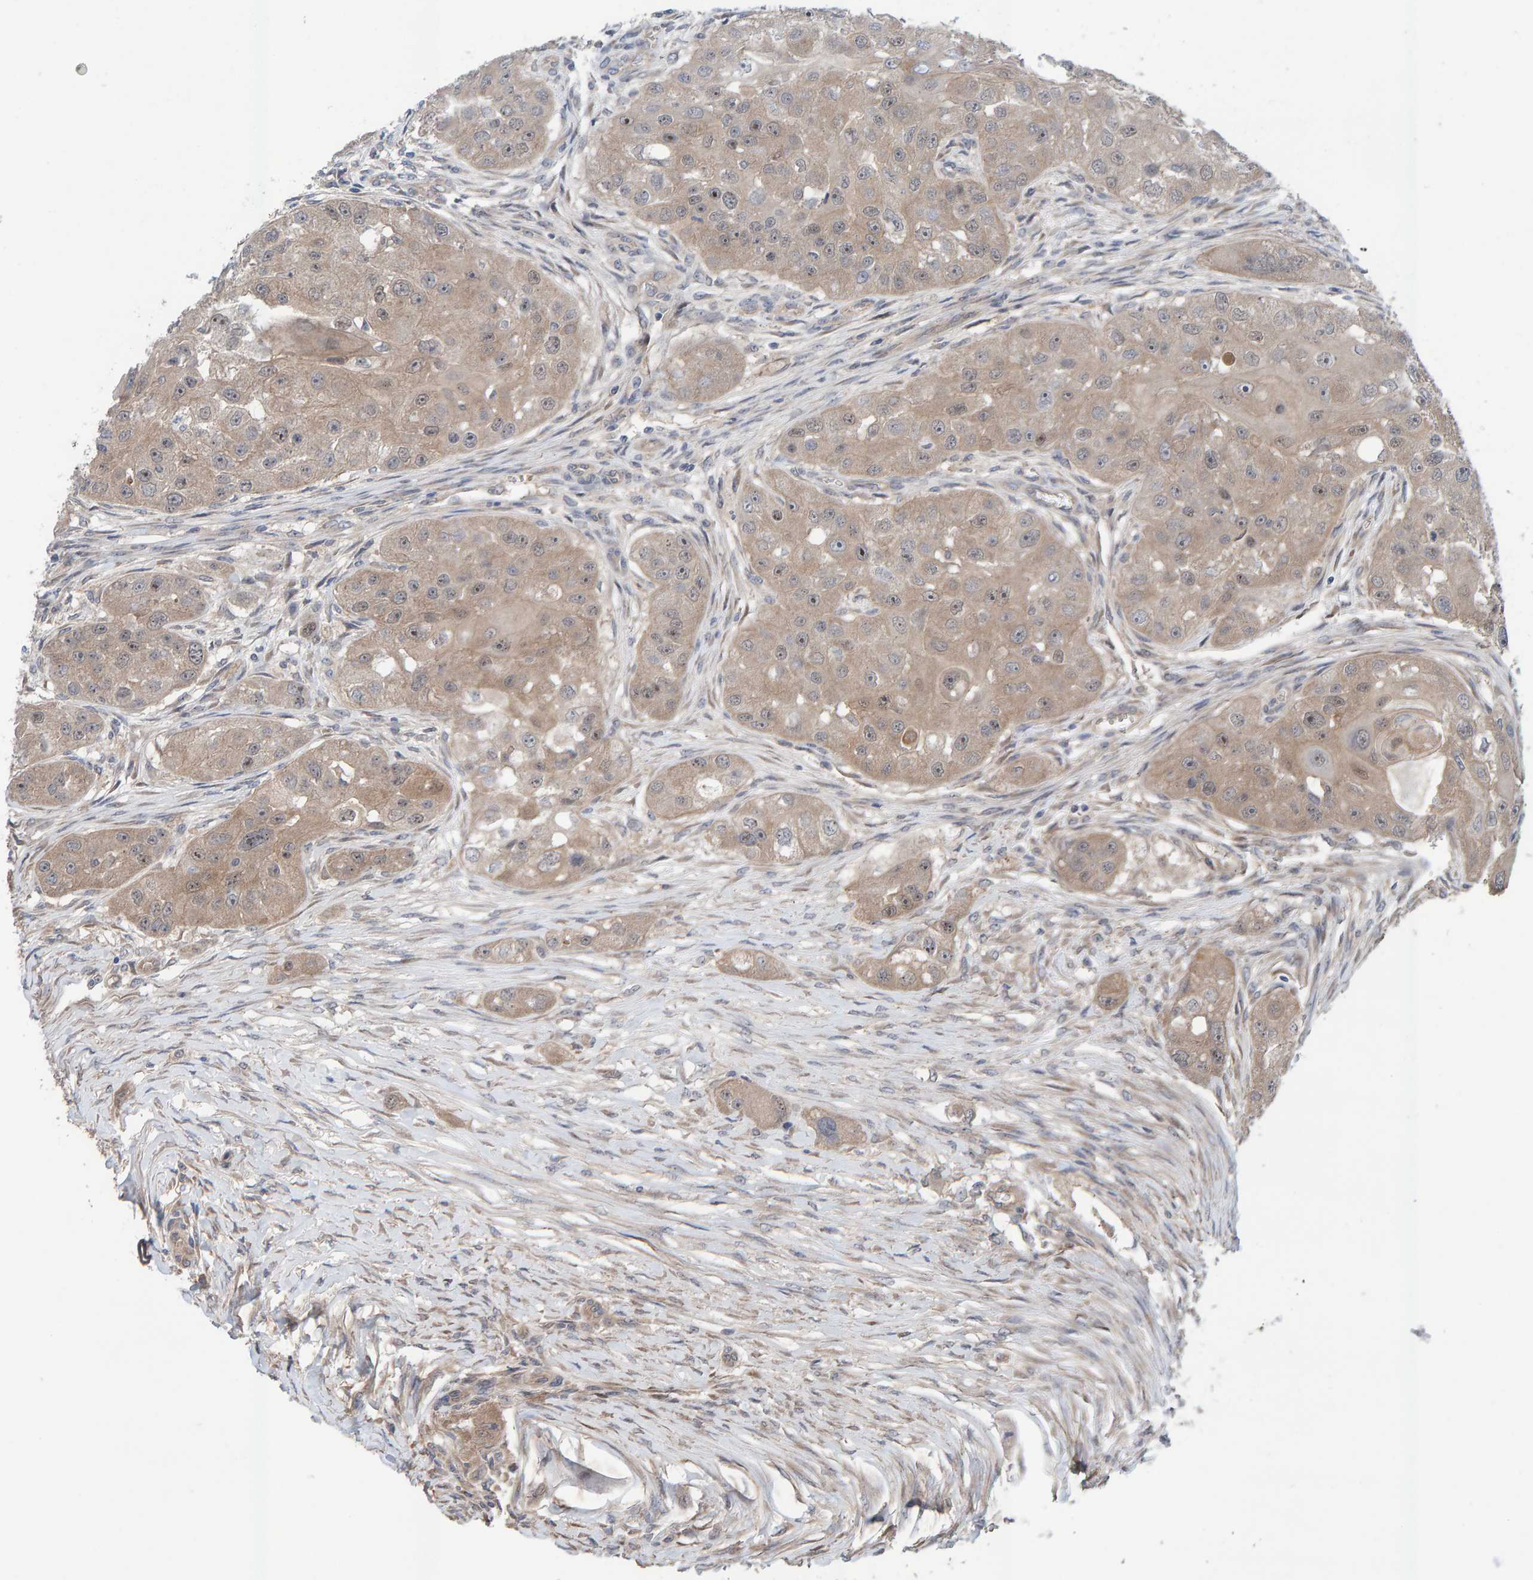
{"staining": {"intensity": "weak", "quantity": ">75%", "location": "cytoplasmic/membranous"}, "tissue": "head and neck cancer", "cell_type": "Tumor cells", "image_type": "cancer", "snomed": [{"axis": "morphology", "description": "Normal tissue, NOS"}, {"axis": "morphology", "description": "Squamous cell carcinoma, NOS"}, {"axis": "topography", "description": "Skeletal muscle"}, {"axis": "topography", "description": "Head-Neck"}], "caption": "Immunohistochemical staining of head and neck squamous cell carcinoma shows weak cytoplasmic/membranous protein expression in about >75% of tumor cells. The staining was performed using DAB (3,3'-diaminobenzidine), with brown indicating positive protein expression. Nuclei are stained blue with hematoxylin.", "gene": "LRSAM1", "patient": {"sex": "male", "age": 51}}